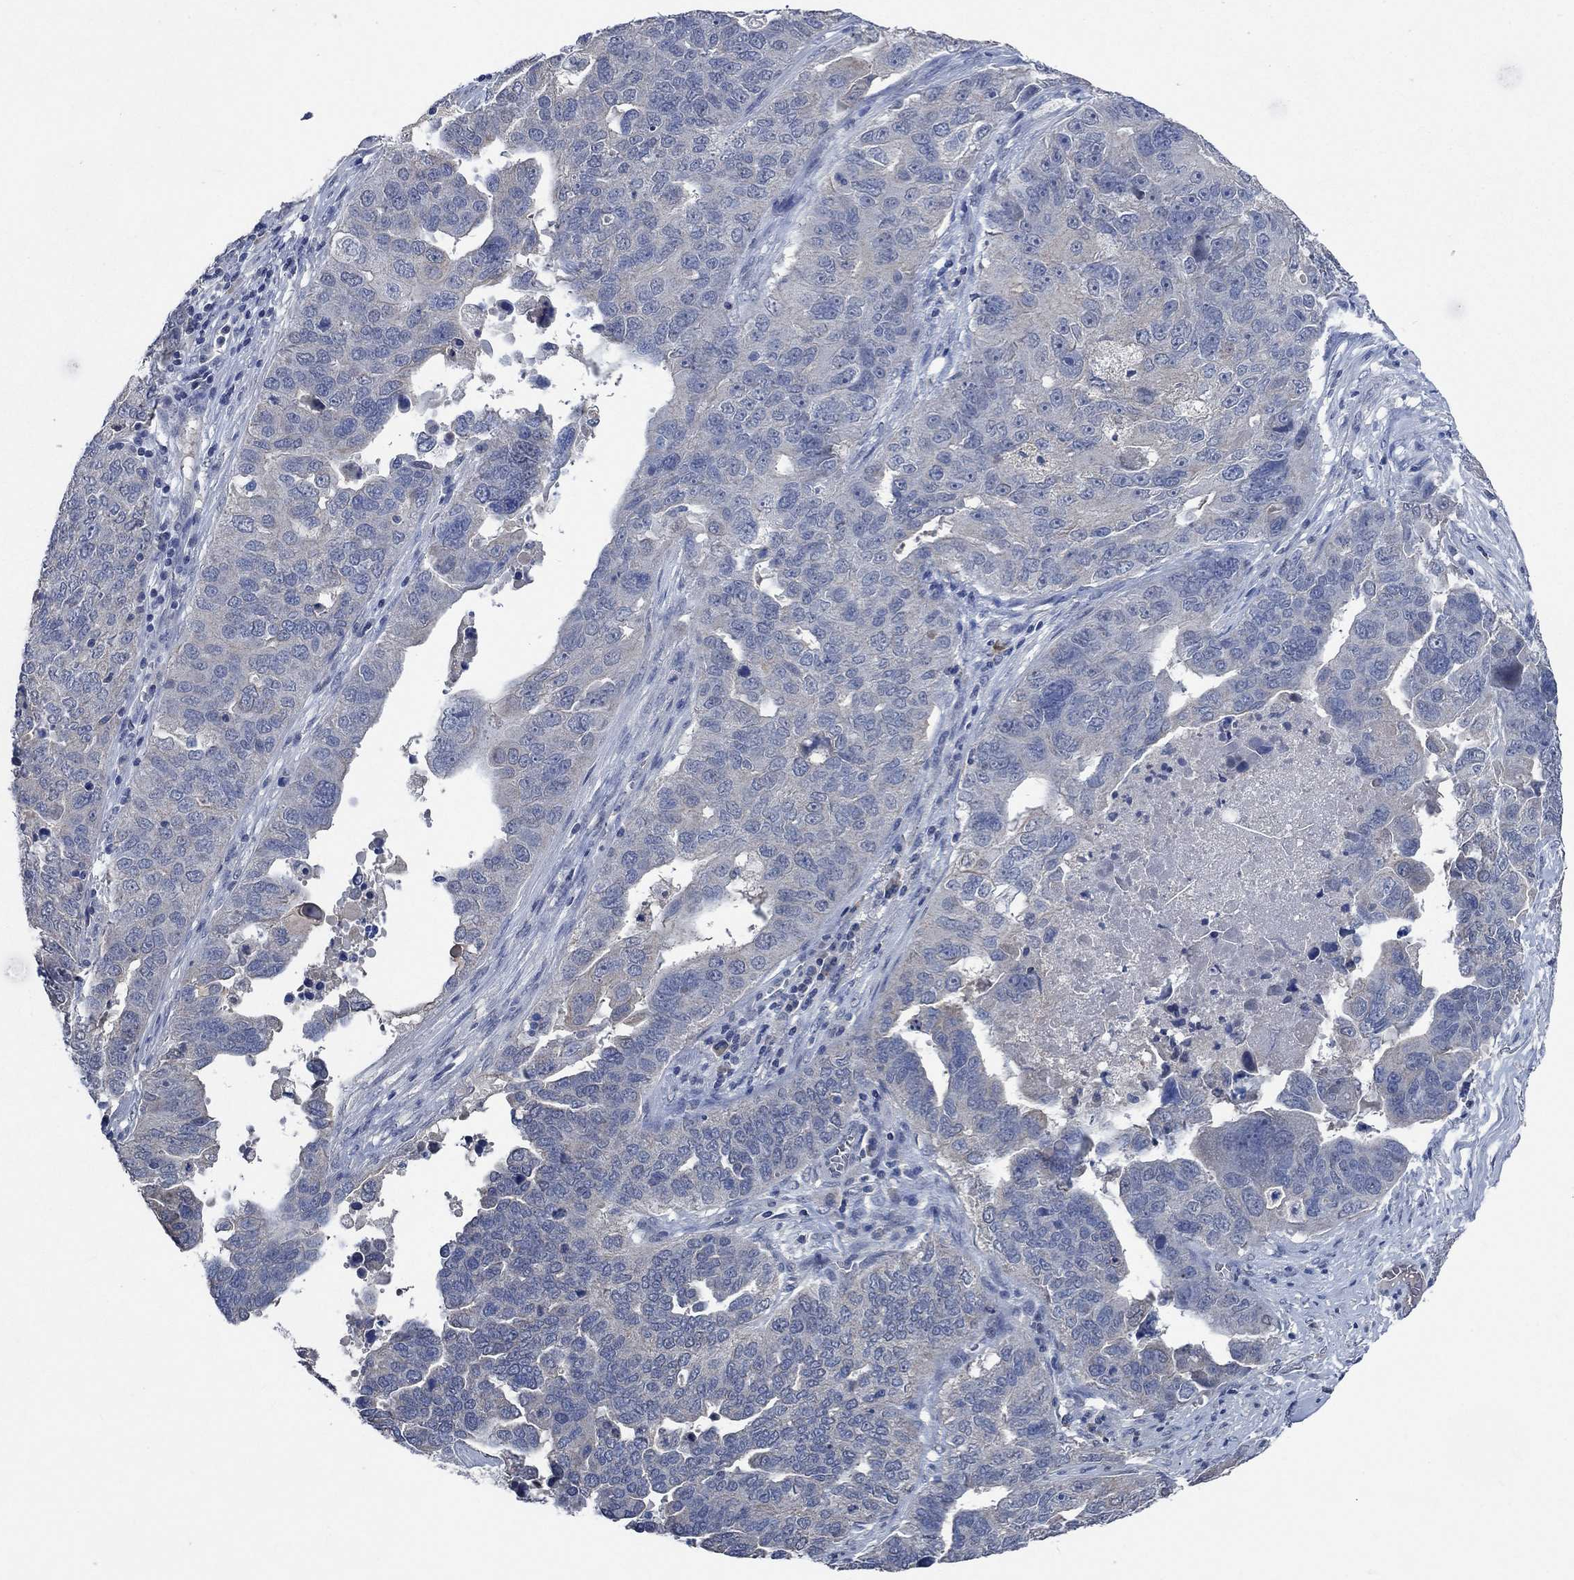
{"staining": {"intensity": "negative", "quantity": "none", "location": "none"}, "tissue": "ovarian cancer", "cell_type": "Tumor cells", "image_type": "cancer", "snomed": [{"axis": "morphology", "description": "Carcinoma, endometroid"}, {"axis": "topography", "description": "Soft tissue"}, {"axis": "topography", "description": "Ovary"}], "caption": "The histopathology image exhibits no staining of tumor cells in ovarian cancer (endometroid carcinoma).", "gene": "OBSCN", "patient": {"sex": "female", "age": 52}}